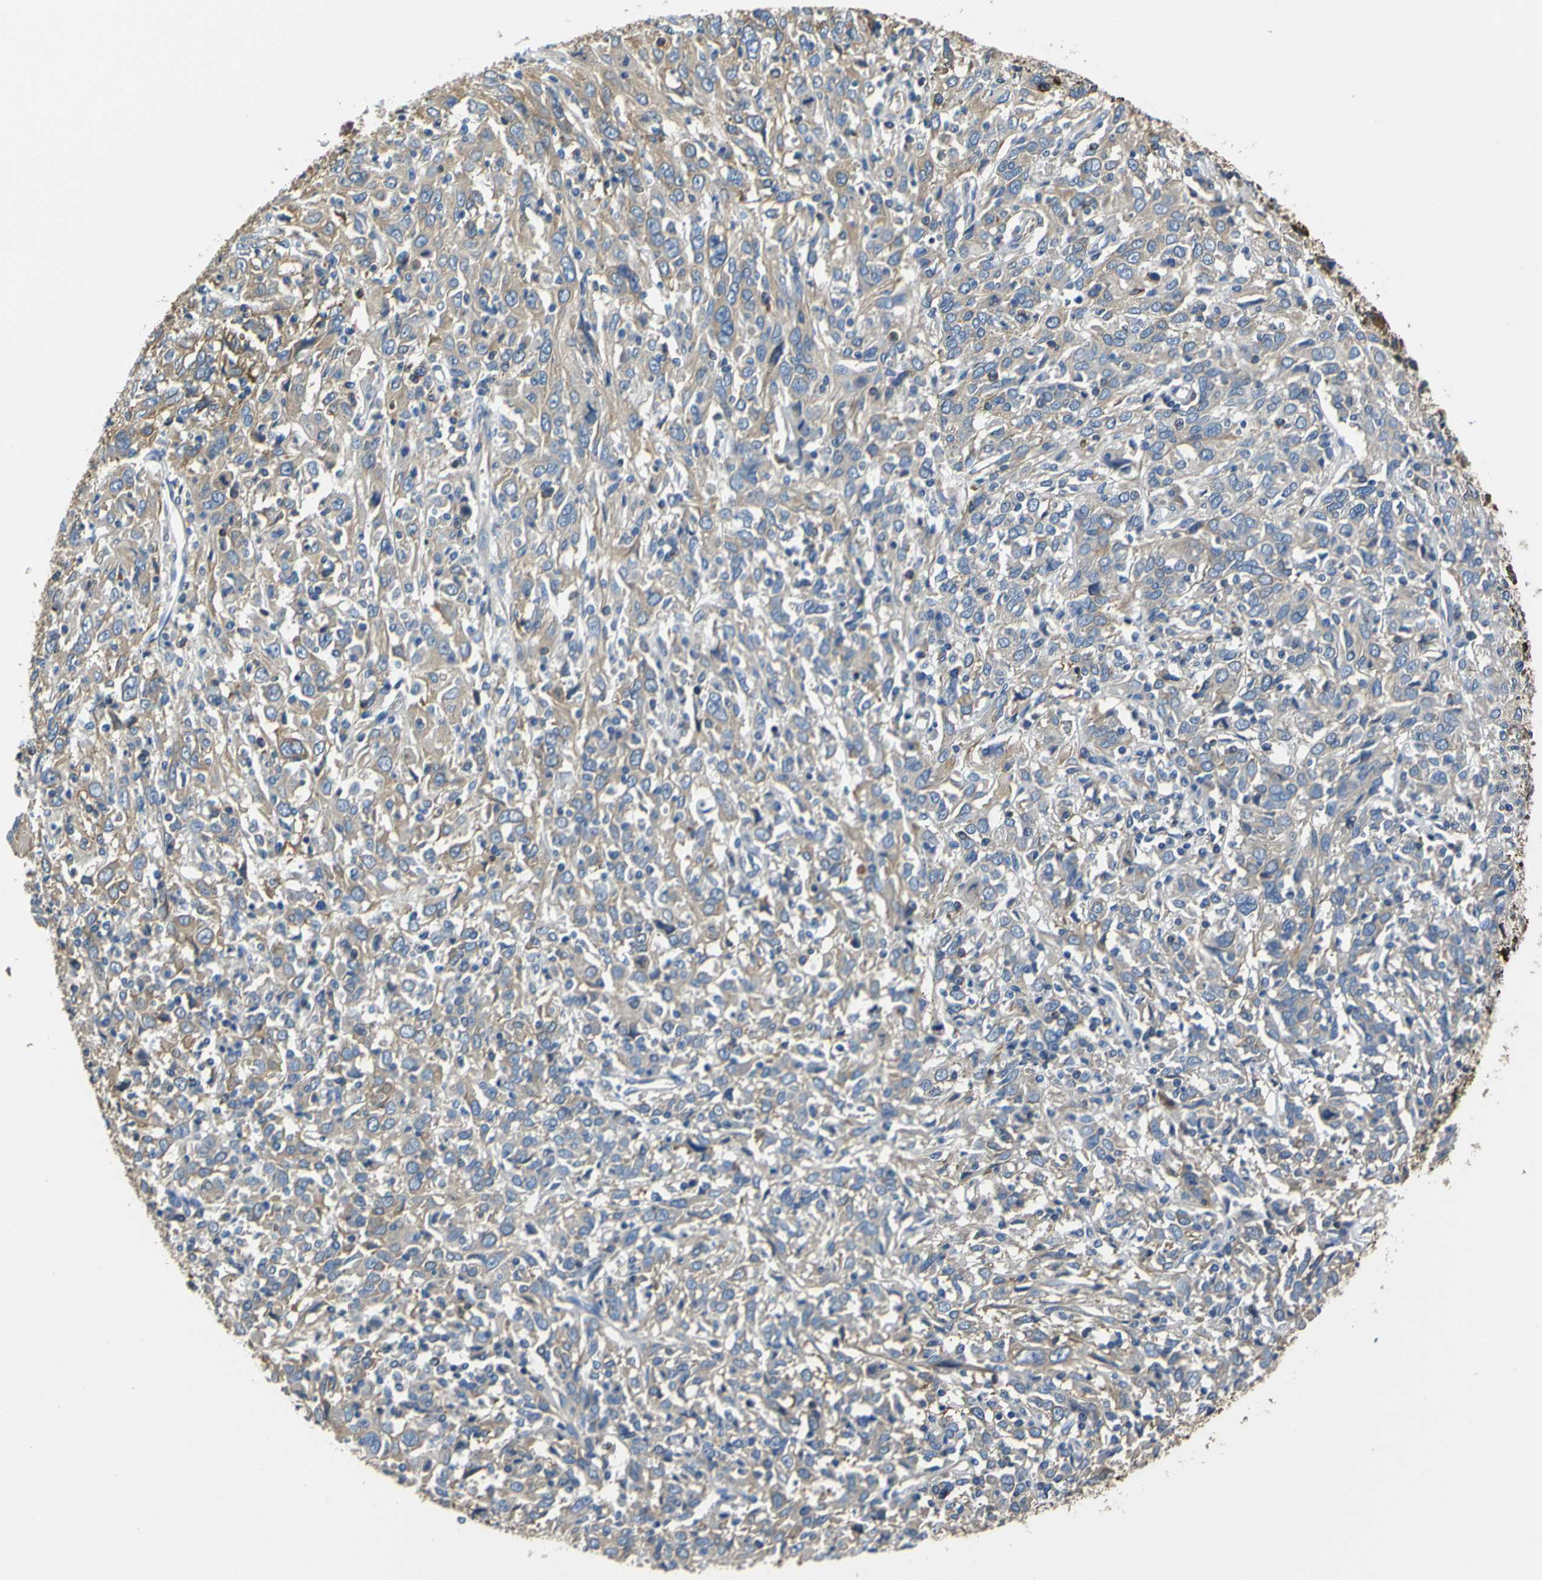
{"staining": {"intensity": "weak", "quantity": ">75%", "location": "cytoplasmic/membranous"}, "tissue": "cervical cancer", "cell_type": "Tumor cells", "image_type": "cancer", "snomed": [{"axis": "morphology", "description": "Squamous cell carcinoma, NOS"}, {"axis": "topography", "description": "Cervix"}], "caption": "Protein expression analysis of human cervical squamous cell carcinoma reveals weak cytoplasmic/membranous expression in approximately >75% of tumor cells. Nuclei are stained in blue.", "gene": "TUBB", "patient": {"sex": "female", "age": 46}}